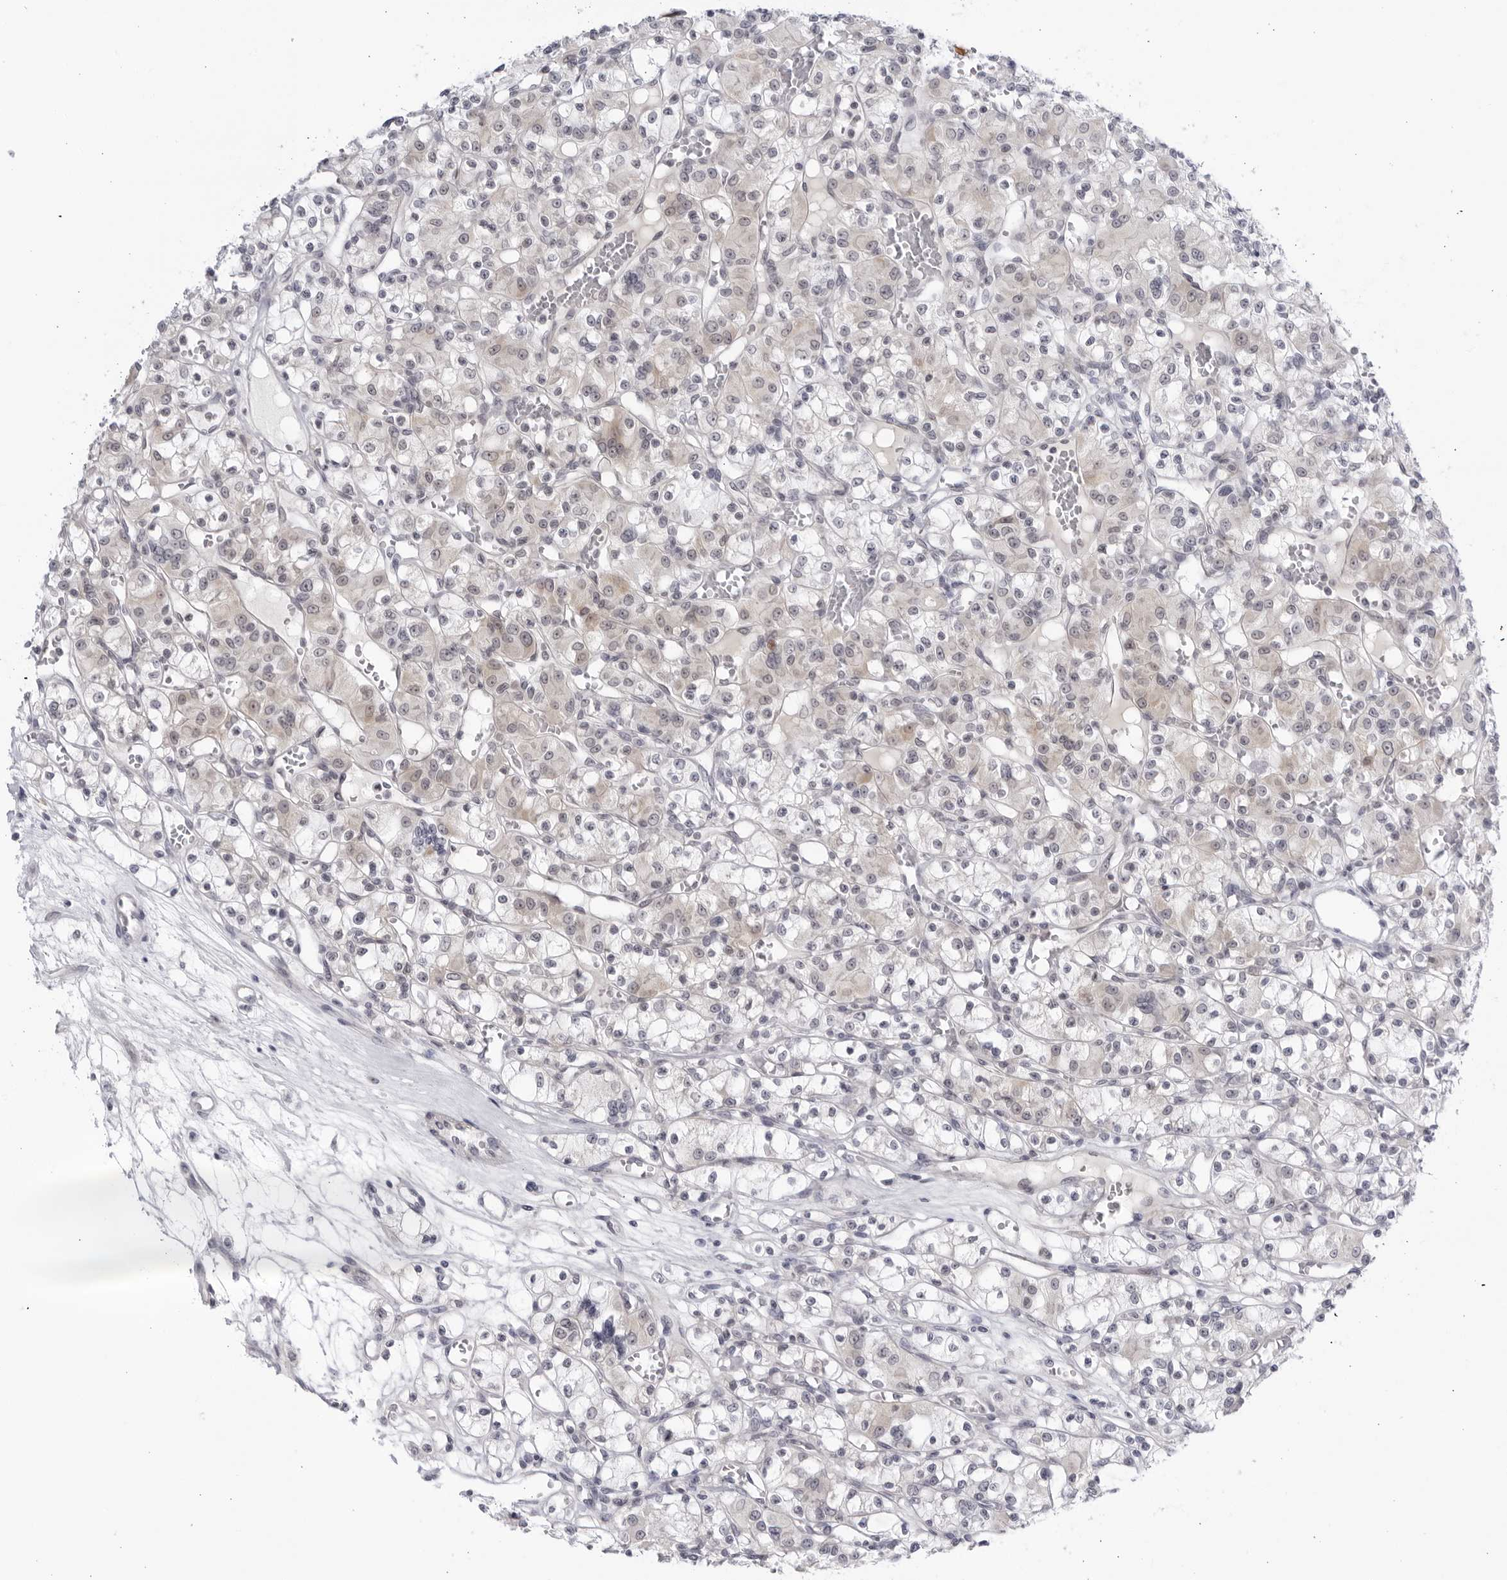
{"staining": {"intensity": "weak", "quantity": "<25%", "location": "cytoplasmic/membranous"}, "tissue": "renal cancer", "cell_type": "Tumor cells", "image_type": "cancer", "snomed": [{"axis": "morphology", "description": "Adenocarcinoma, NOS"}, {"axis": "topography", "description": "Kidney"}], "caption": "Adenocarcinoma (renal) was stained to show a protein in brown. There is no significant staining in tumor cells. Nuclei are stained in blue.", "gene": "CNBD1", "patient": {"sex": "female", "age": 59}}